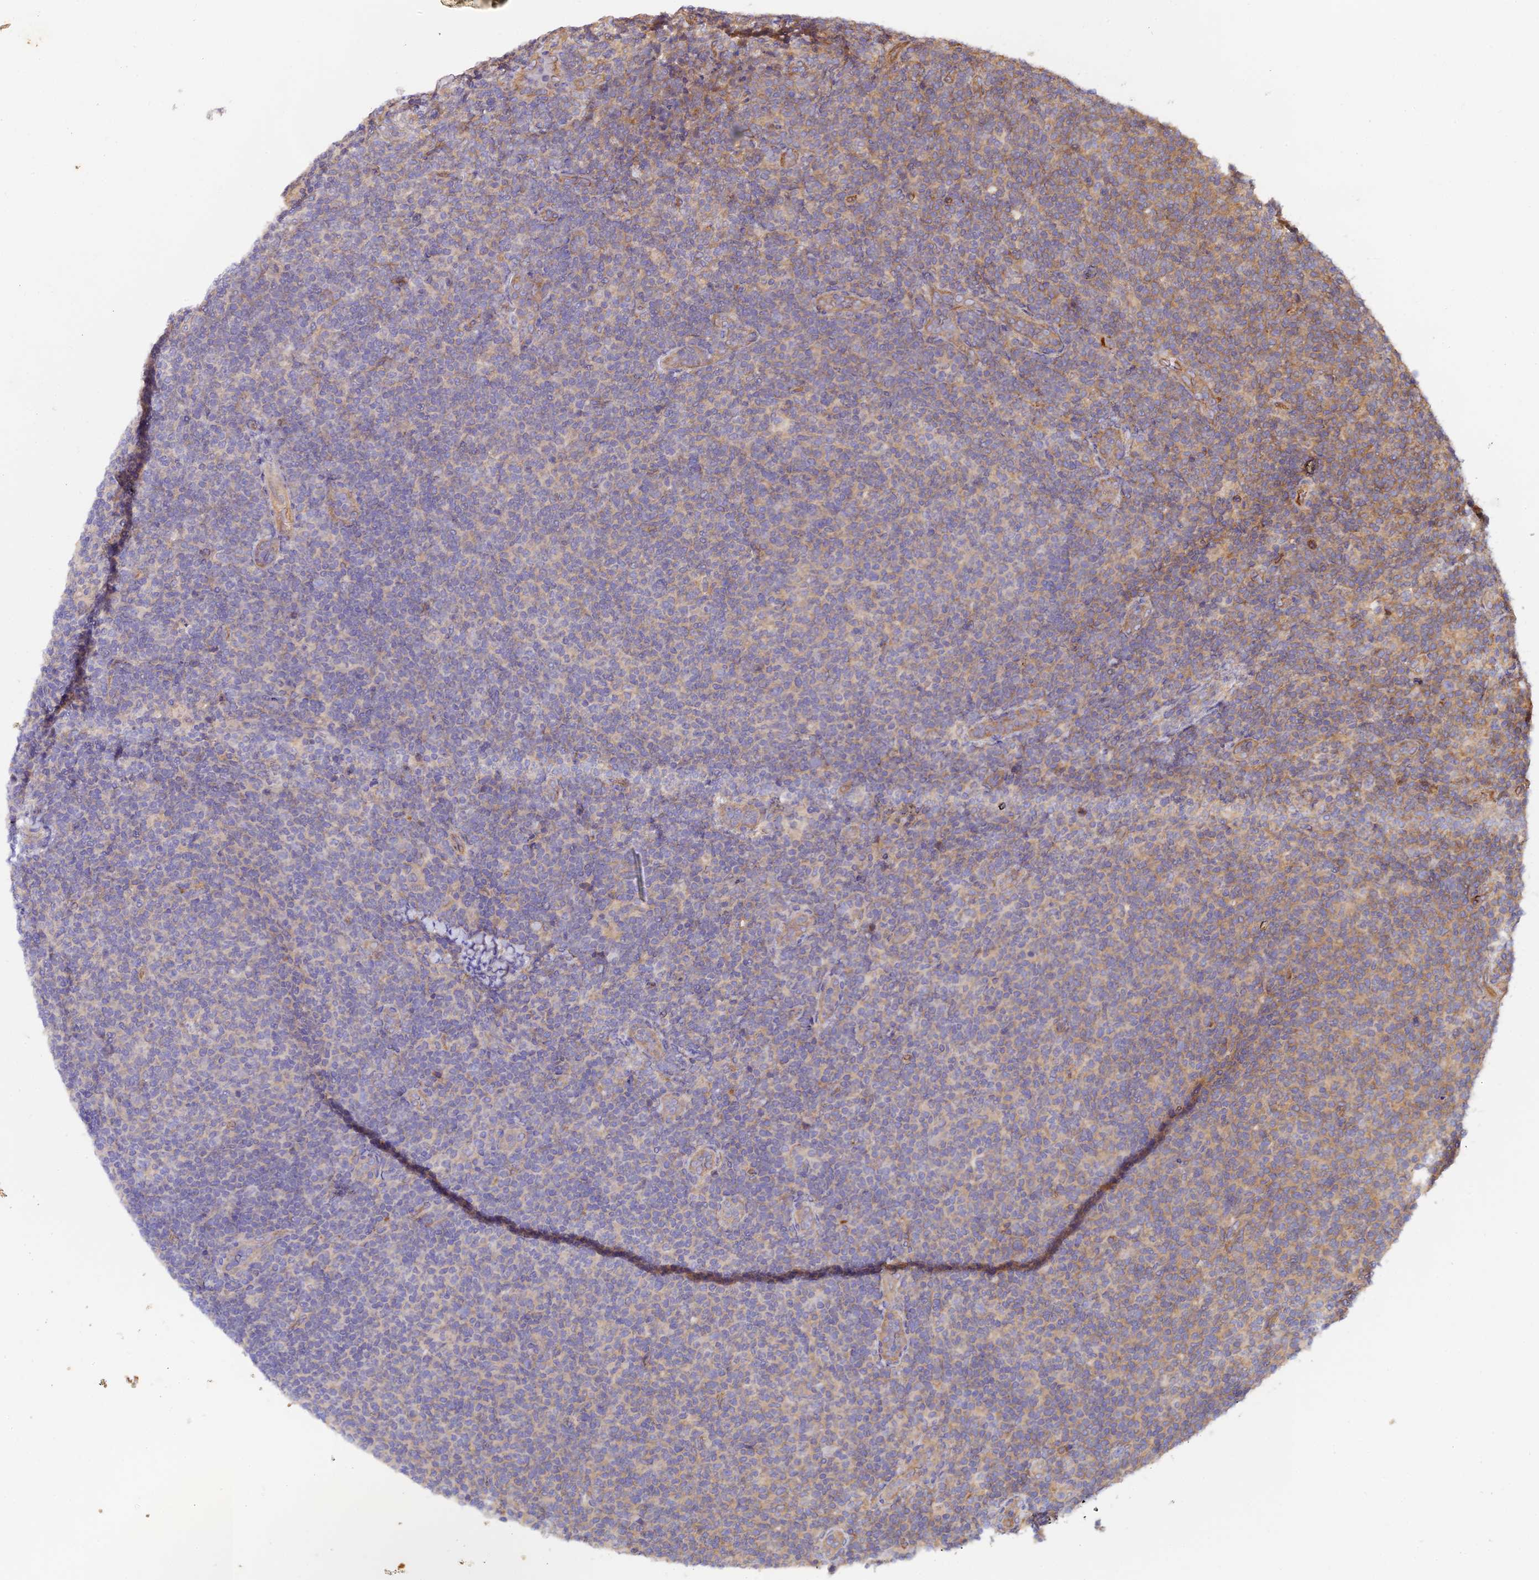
{"staining": {"intensity": "moderate", "quantity": "<25%", "location": "cytoplasmic/membranous"}, "tissue": "lymphoma", "cell_type": "Tumor cells", "image_type": "cancer", "snomed": [{"axis": "morphology", "description": "Malignant lymphoma, non-Hodgkin's type, Low grade"}, {"axis": "topography", "description": "Lymph node"}], "caption": "Immunohistochemistry (IHC) of malignant lymphoma, non-Hodgkin's type (low-grade) displays low levels of moderate cytoplasmic/membranous positivity in about <25% of tumor cells.", "gene": "MYO9A", "patient": {"sex": "male", "age": 66}}